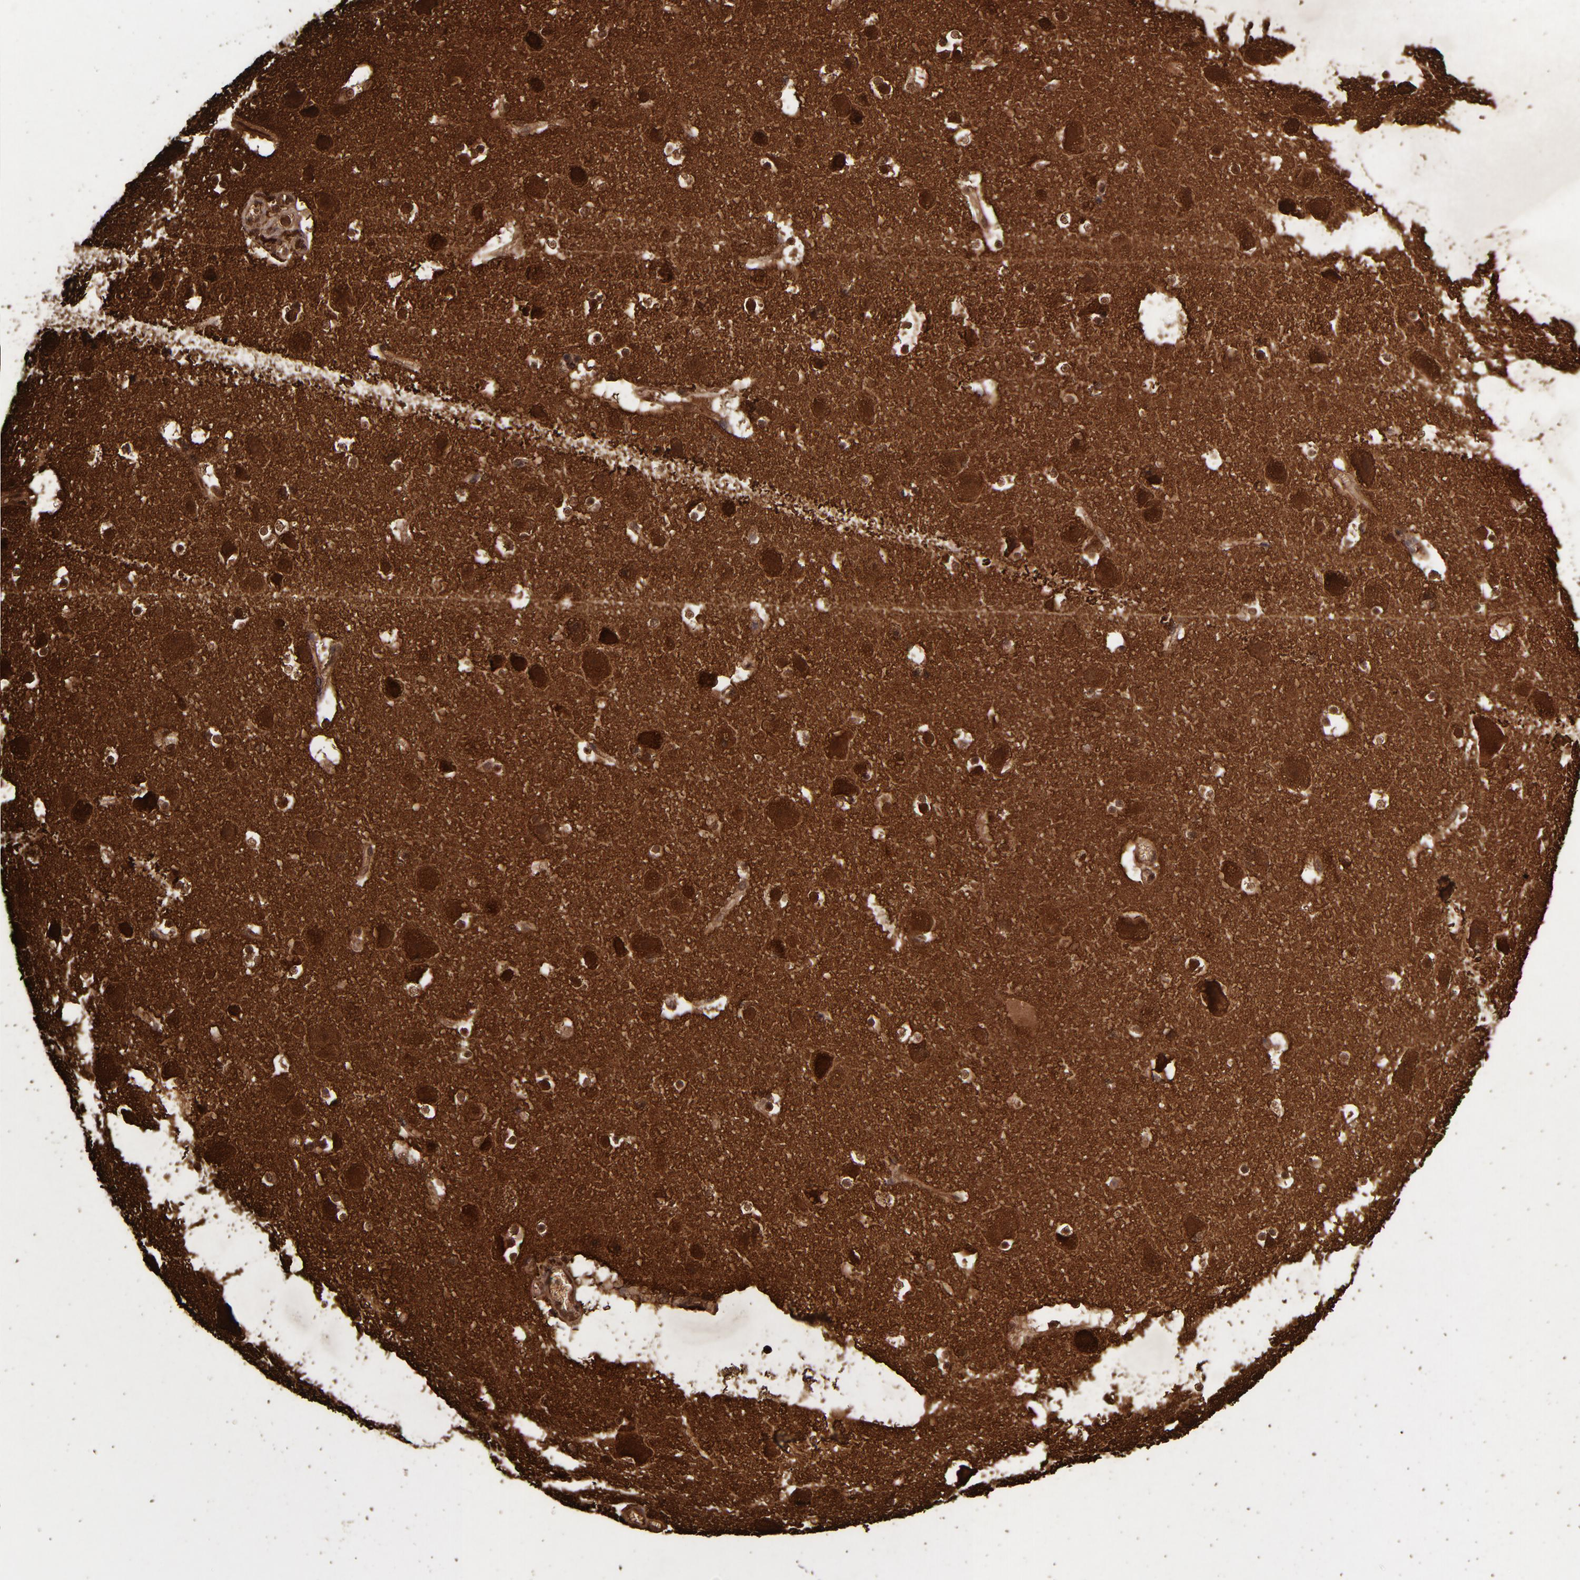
{"staining": {"intensity": "moderate", "quantity": ">75%", "location": "cytoplasmic/membranous"}, "tissue": "cerebral cortex", "cell_type": "Endothelial cells", "image_type": "normal", "snomed": [{"axis": "morphology", "description": "Normal tissue, NOS"}, {"axis": "topography", "description": "Cerebral cortex"}], "caption": "A high-resolution histopathology image shows immunohistochemistry (IHC) staining of benign cerebral cortex, which displays moderate cytoplasmic/membranous staining in about >75% of endothelial cells.", "gene": "SNCB", "patient": {"sex": "male", "age": 45}}